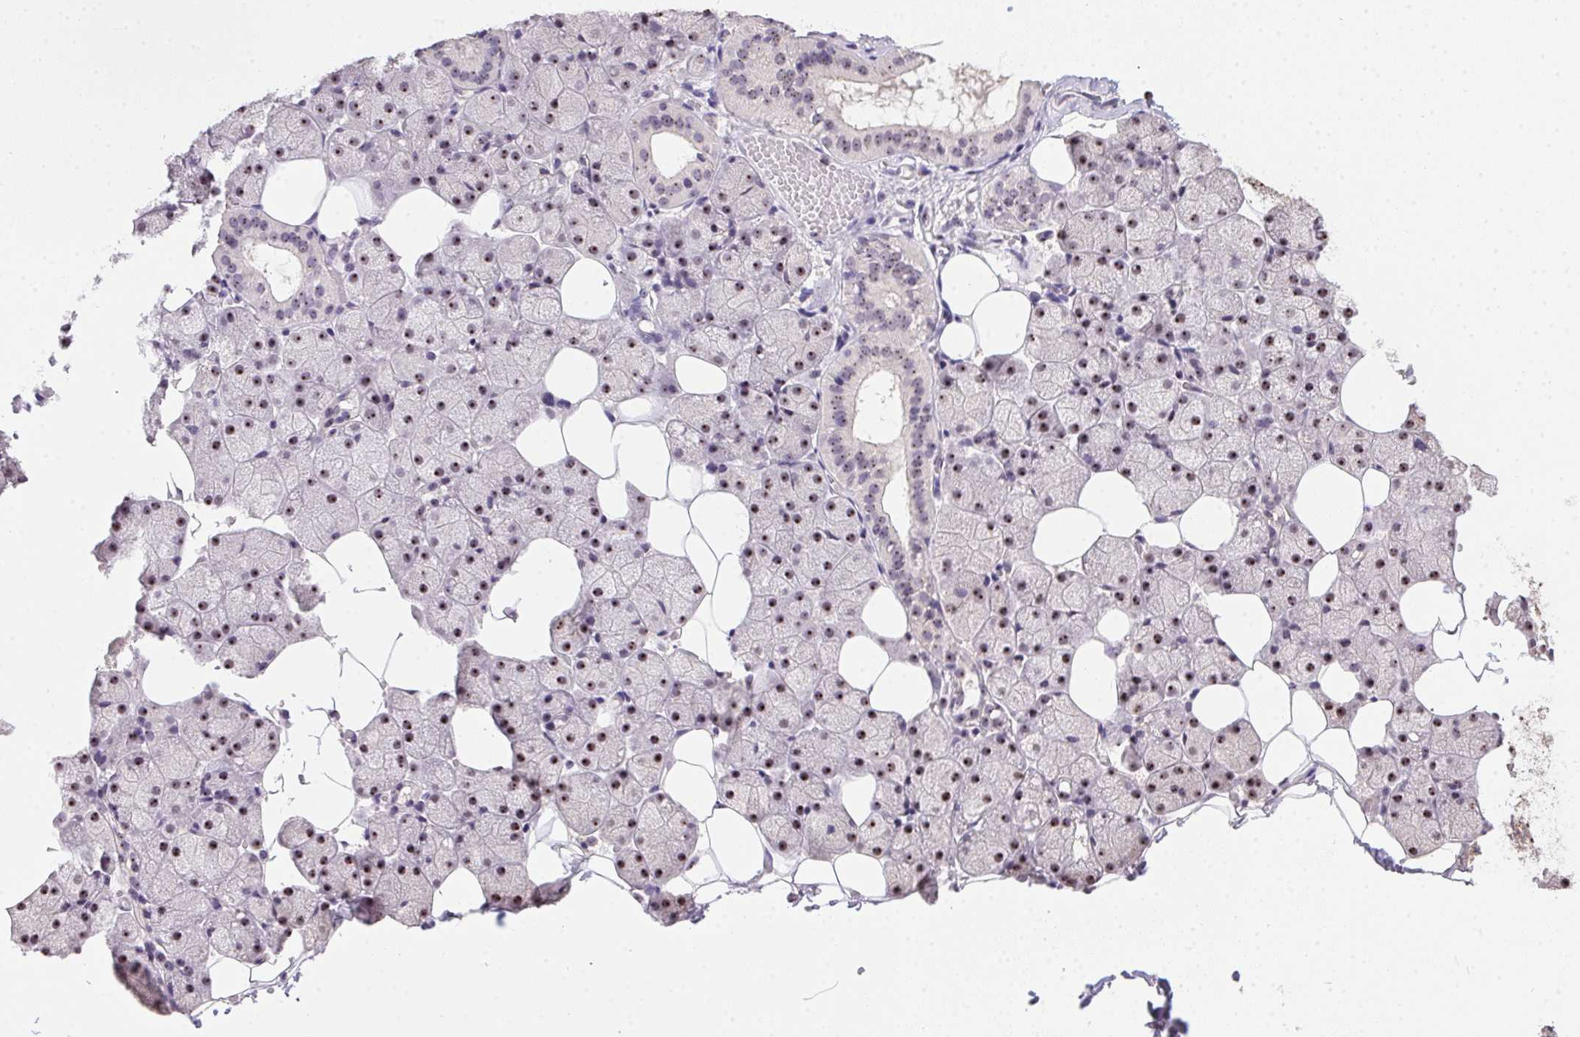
{"staining": {"intensity": "moderate", "quantity": ">75%", "location": "nuclear"}, "tissue": "salivary gland", "cell_type": "Glandular cells", "image_type": "normal", "snomed": [{"axis": "morphology", "description": "Normal tissue, NOS"}, {"axis": "topography", "description": "Salivary gland"}], "caption": "Benign salivary gland displays moderate nuclear positivity in approximately >75% of glandular cells (DAB (3,3'-diaminobenzidine) IHC with brightfield microscopy, high magnification)..", "gene": "BATF2", "patient": {"sex": "male", "age": 38}}